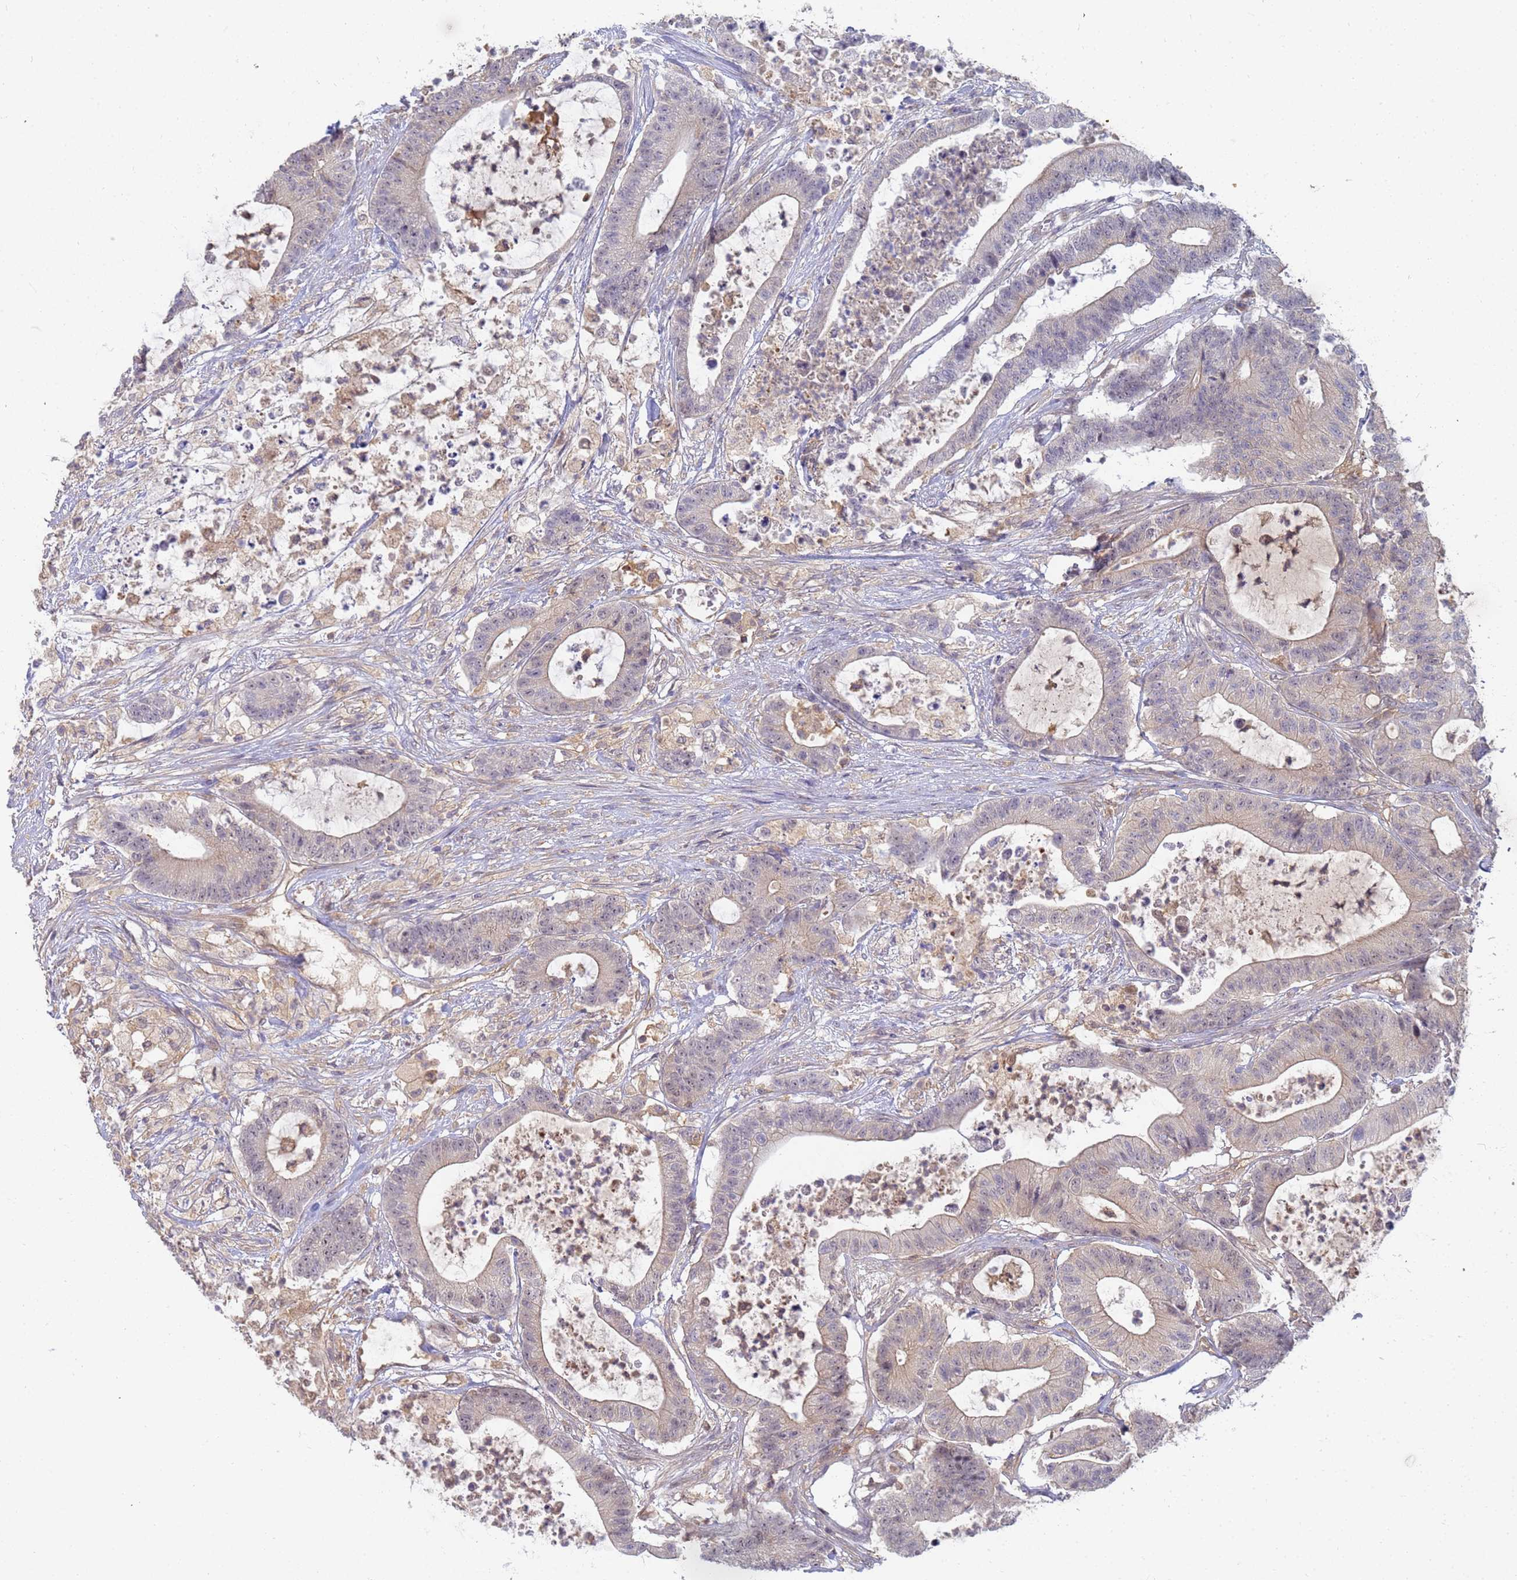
{"staining": {"intensity": "weak", "quantity": "<25%", "location": "cytoplasmic/membranous,nuclear"}, "tissue": "colorectal cancer", "cell_type": "Tumor cells", "image_type": "cancer", "snomed": [{"axis": "morphology", "description": "Adenocarcinoma, NOS"}, {"axis": "topography", "description": "Colon"}], "caption": "A high-resolution photomicrograph shows immunohistochemistry (IHC) staining of adenocarcinoma (colorectal), which displays no significant expression in tumor cells.", "gene": "SHARPIN", "patient": {"sex": "female", "age": 84}}